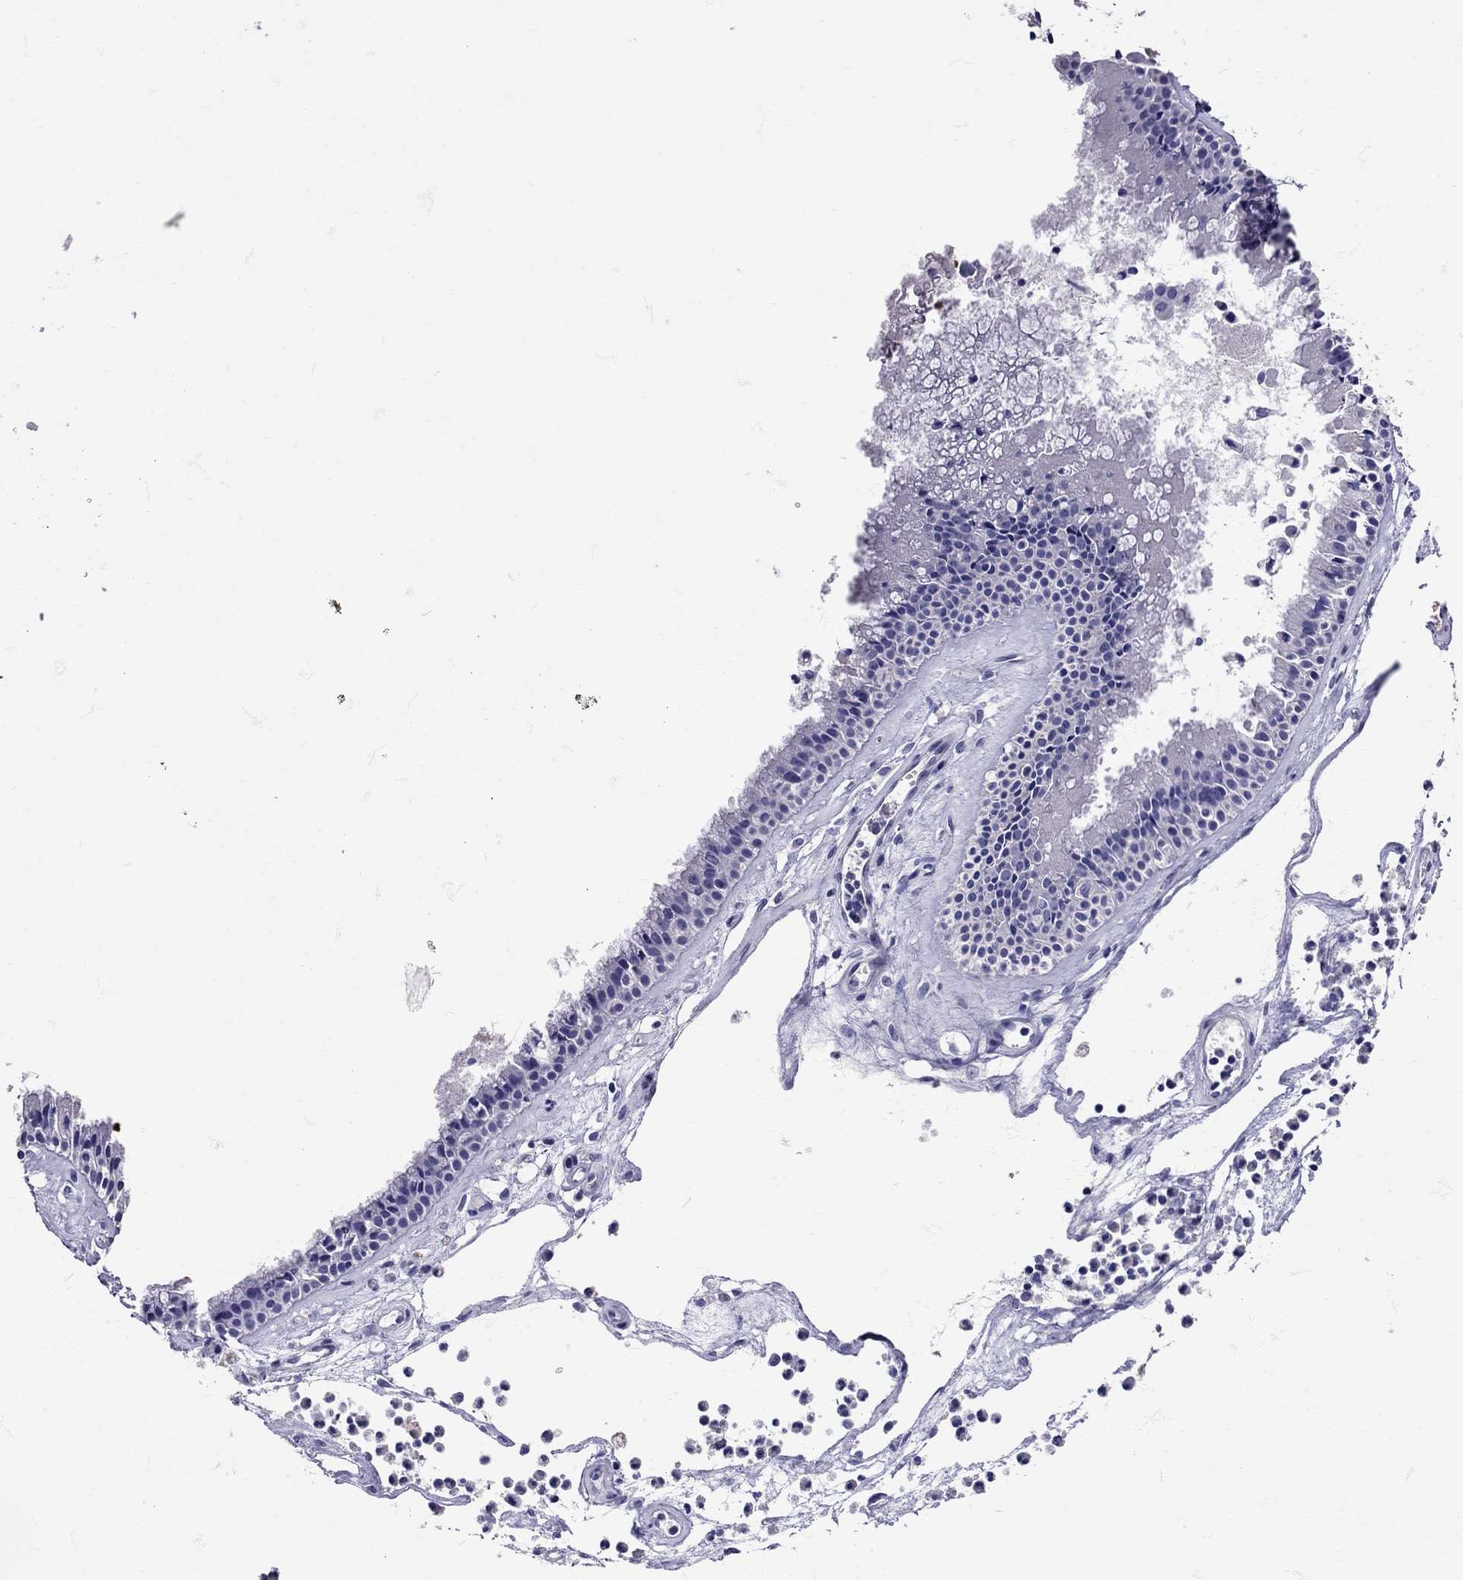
{"staining": {"intensity": "negative", "quantity": "none", "location": "none"}, "tissue": "nasopharynx", "cell_type": "Respiratory epithelial cells", "image_type": "normal", "snomed": [{"axis": "morphology", "description": "Normal tissue, NOS"}, {"axis": "topography", "description": "Nasopharynx"}], "caption": "Unremarkable nasopharynx was stained to show a protein in brown. There is no significant positivity in respiratory epithelial cells. Nuclei are stained in blue.", "gene": "TBR1", "patient": {"sex": "female", "age": 47}}